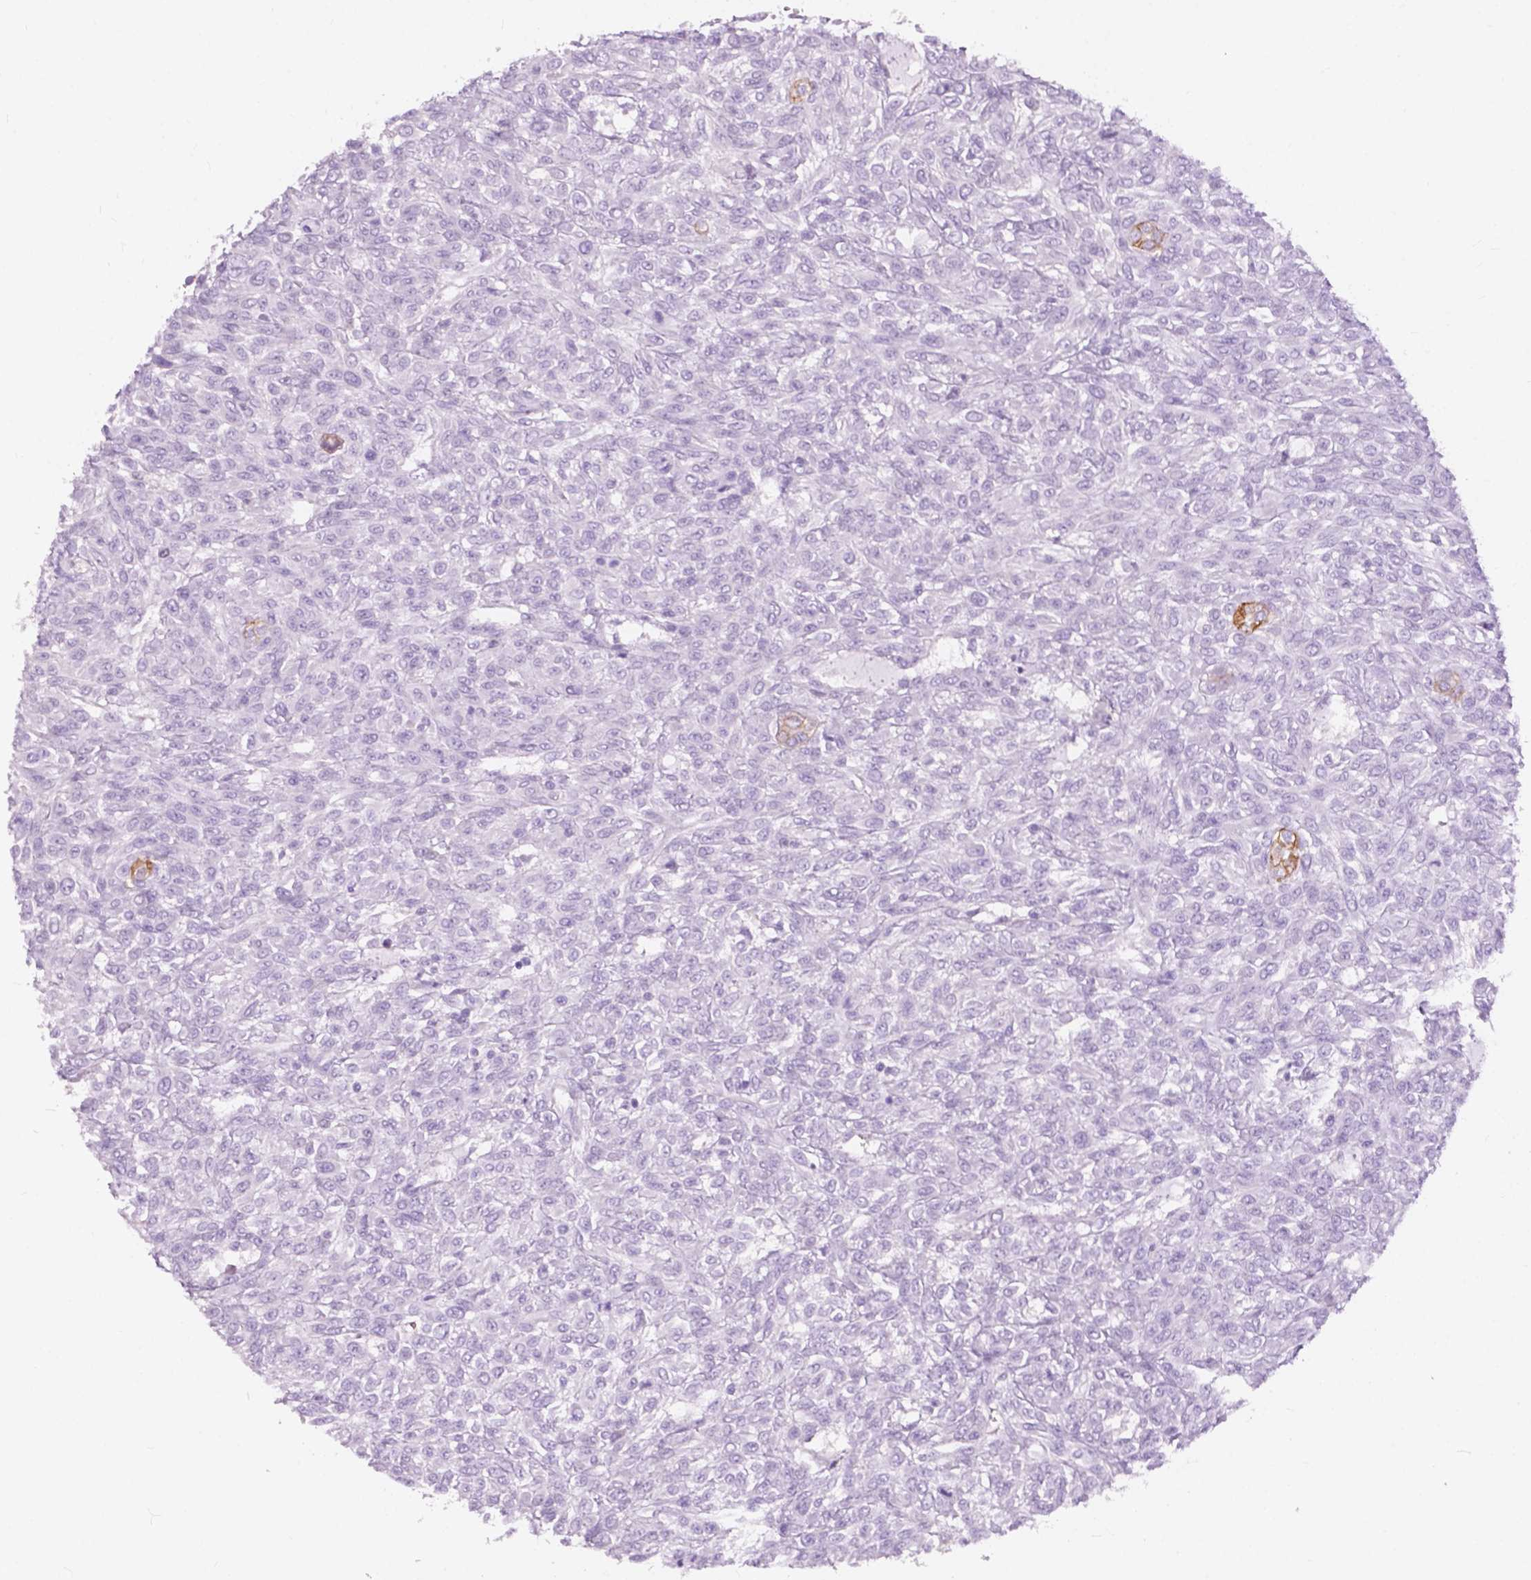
{"staining": {"intensity": "moderate", "quantity": "<25%", "location": "cytoplasmic/membranous"}, "tissue": "renal cancer", "cell_type": "Tumor cells", "image_type": "cancer", "snomed": [{"axis": "morphology", "description": "Adenocarcinoma, NOS"}, {"axis": "topography", "description": "Kidney"}], "caption": "Renal cancer (adenocarcinoma) stained with immunohistochemistry (IHC) exhibits moderate cytoplasmic/membranous expression in approximately <25% of tumor cells. The protein is stained brown, and the nuclei are stained in blue (DAB (3,3'-diaminobenzidine) IHC with brightfield microscopy, high magnification).", "gene": "FXYD2", "patient": {"sex": "male", "age": 58}}